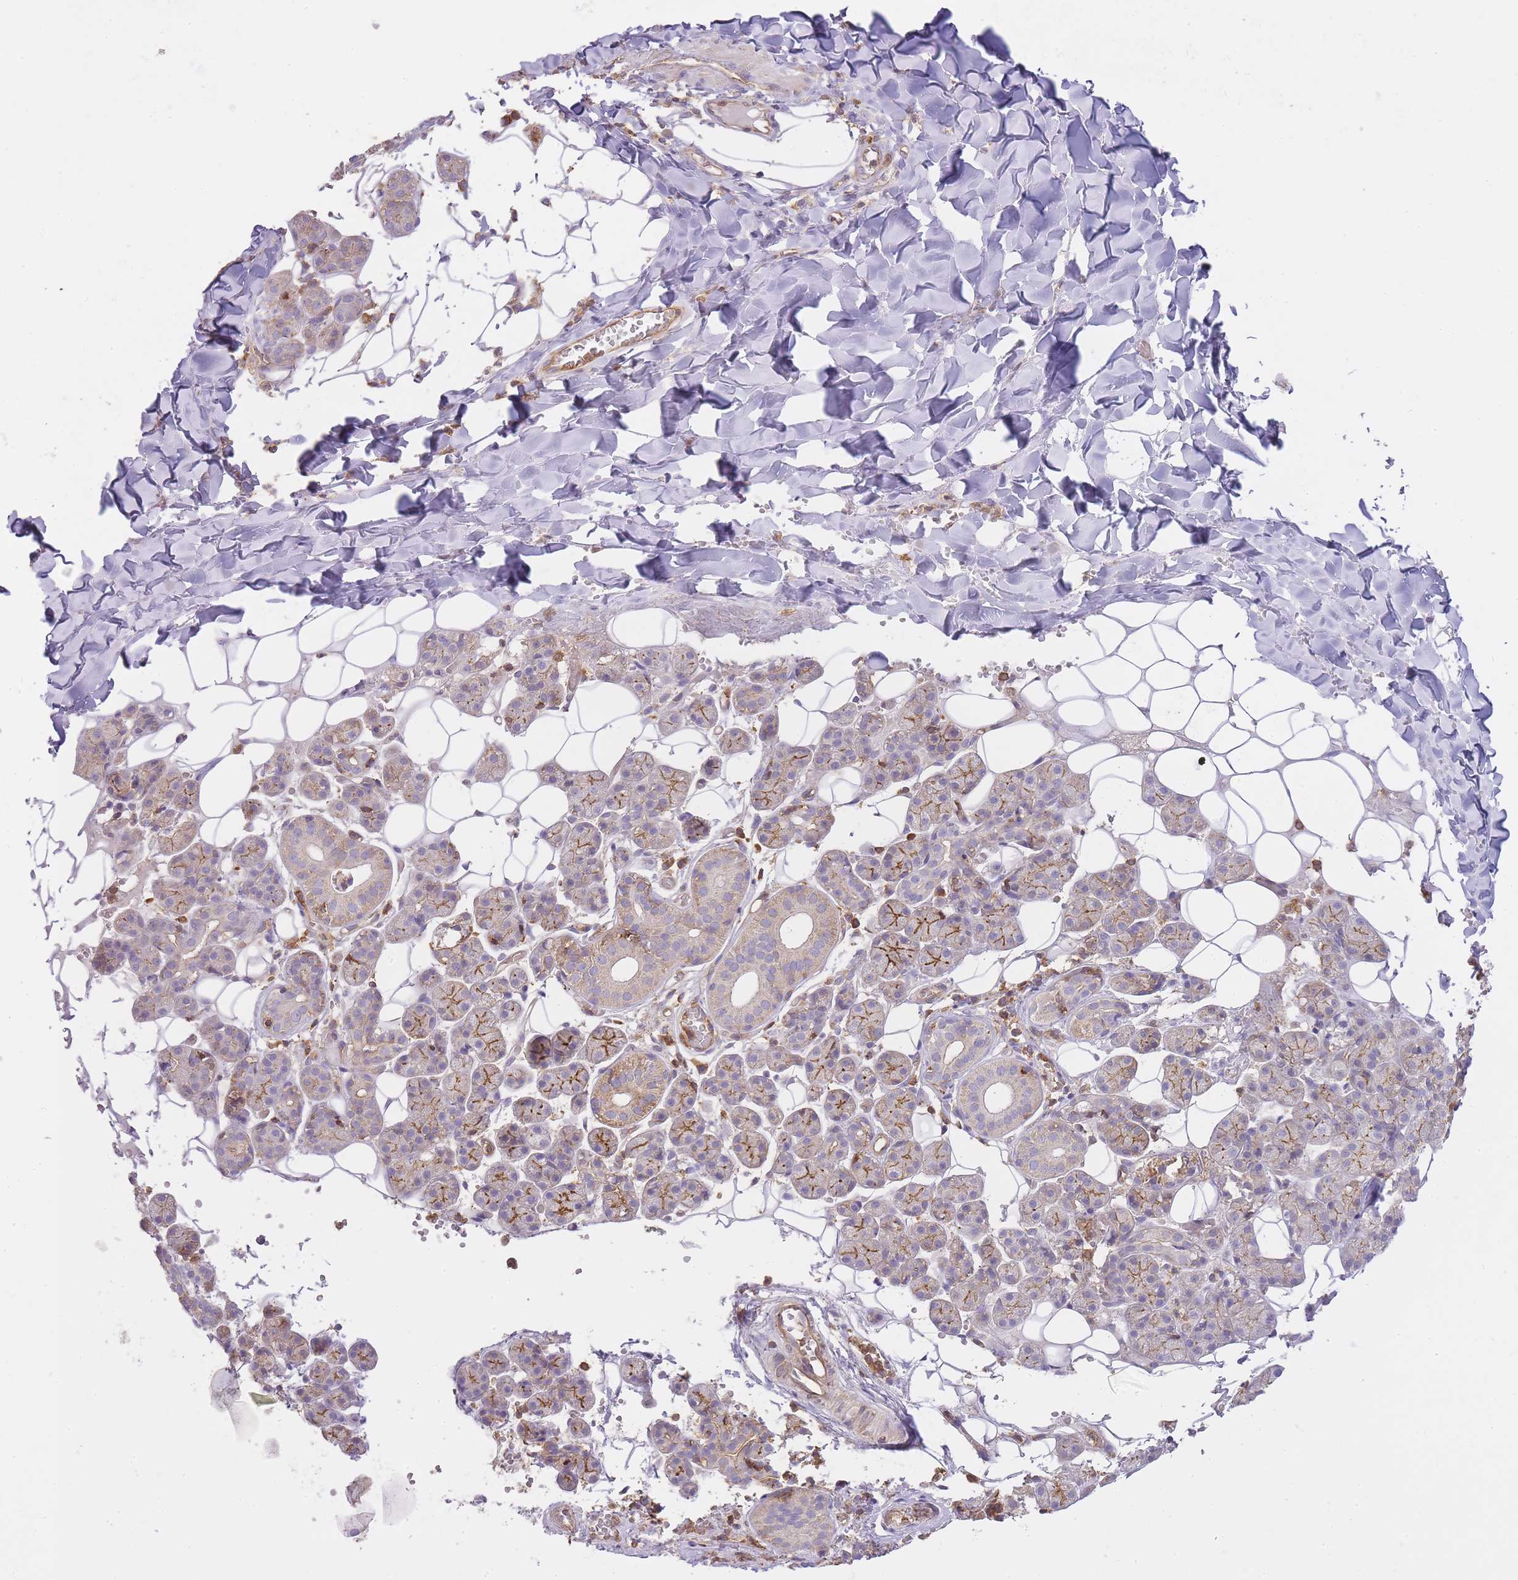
{"staining": {"intensity": "moderate", "quantity": "25%-75%", "location": "cytoplasmic/membranous"}, "tissue": "salivary gland", "cell_type": "Glandular cells", "image_type": "normal", "snomed": [{"axis": "morphology", "description": "Normal tissue, NOS"}, {"axis": "topography", "description": "Salivary gland"}], "caption": "Immunohistochemical staining of normal salivary gland exhibits medium levels of moderate cytoplasmic/membranous expression in about 25%-75% of glandular cells. The protein is stained brown, and the nuclei are stained in blue (DAB (3,3'-diaminobenzidine) IHC with brightfield microscopy, high magnification).", "gene": "MSN", "patient": {"sex": "female", "age": 33}}